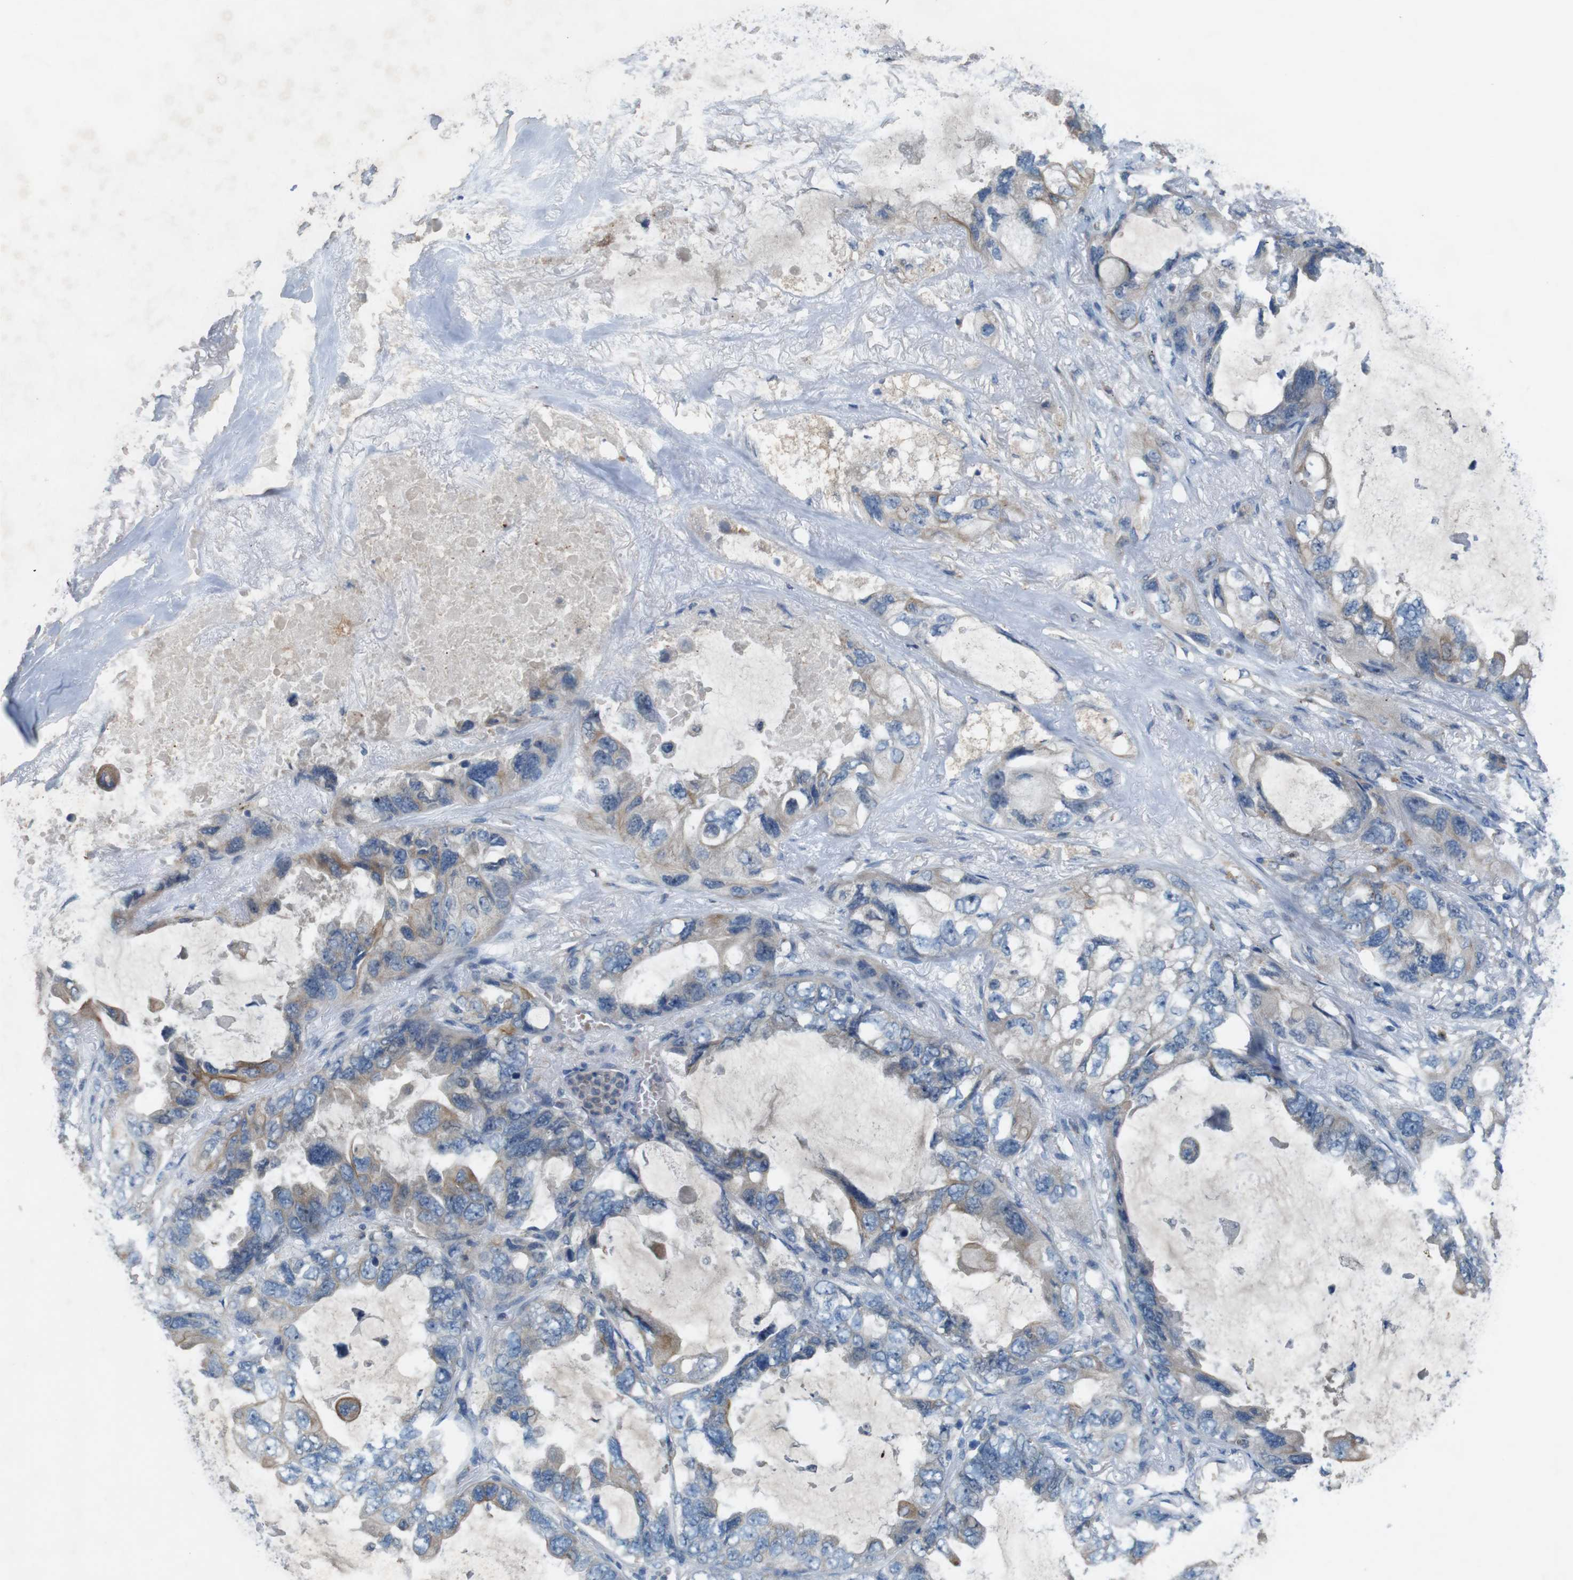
{"staining": {"intensity": "weak", "quantity": "<25%", "location": "cytoplasmic/membranous"}, "tissue": "lung cancer", "cell_type": "Tumor cells", "image_type": "cancer", "snomed": [{"axis": "morphology", "description": "Squamous cell carcinoma, NOS"}, {"axis": "topography", "description": "Lung"}], "caption": "Immunohistochemistry (IHC) histopathology image of human squamous cell carcinoma (lung) stained for a protein (brown), which demonstrates no positivity in tumor cells.", "gene": "MOGAT3", "patient": {"sex": "female", "age": 73}}